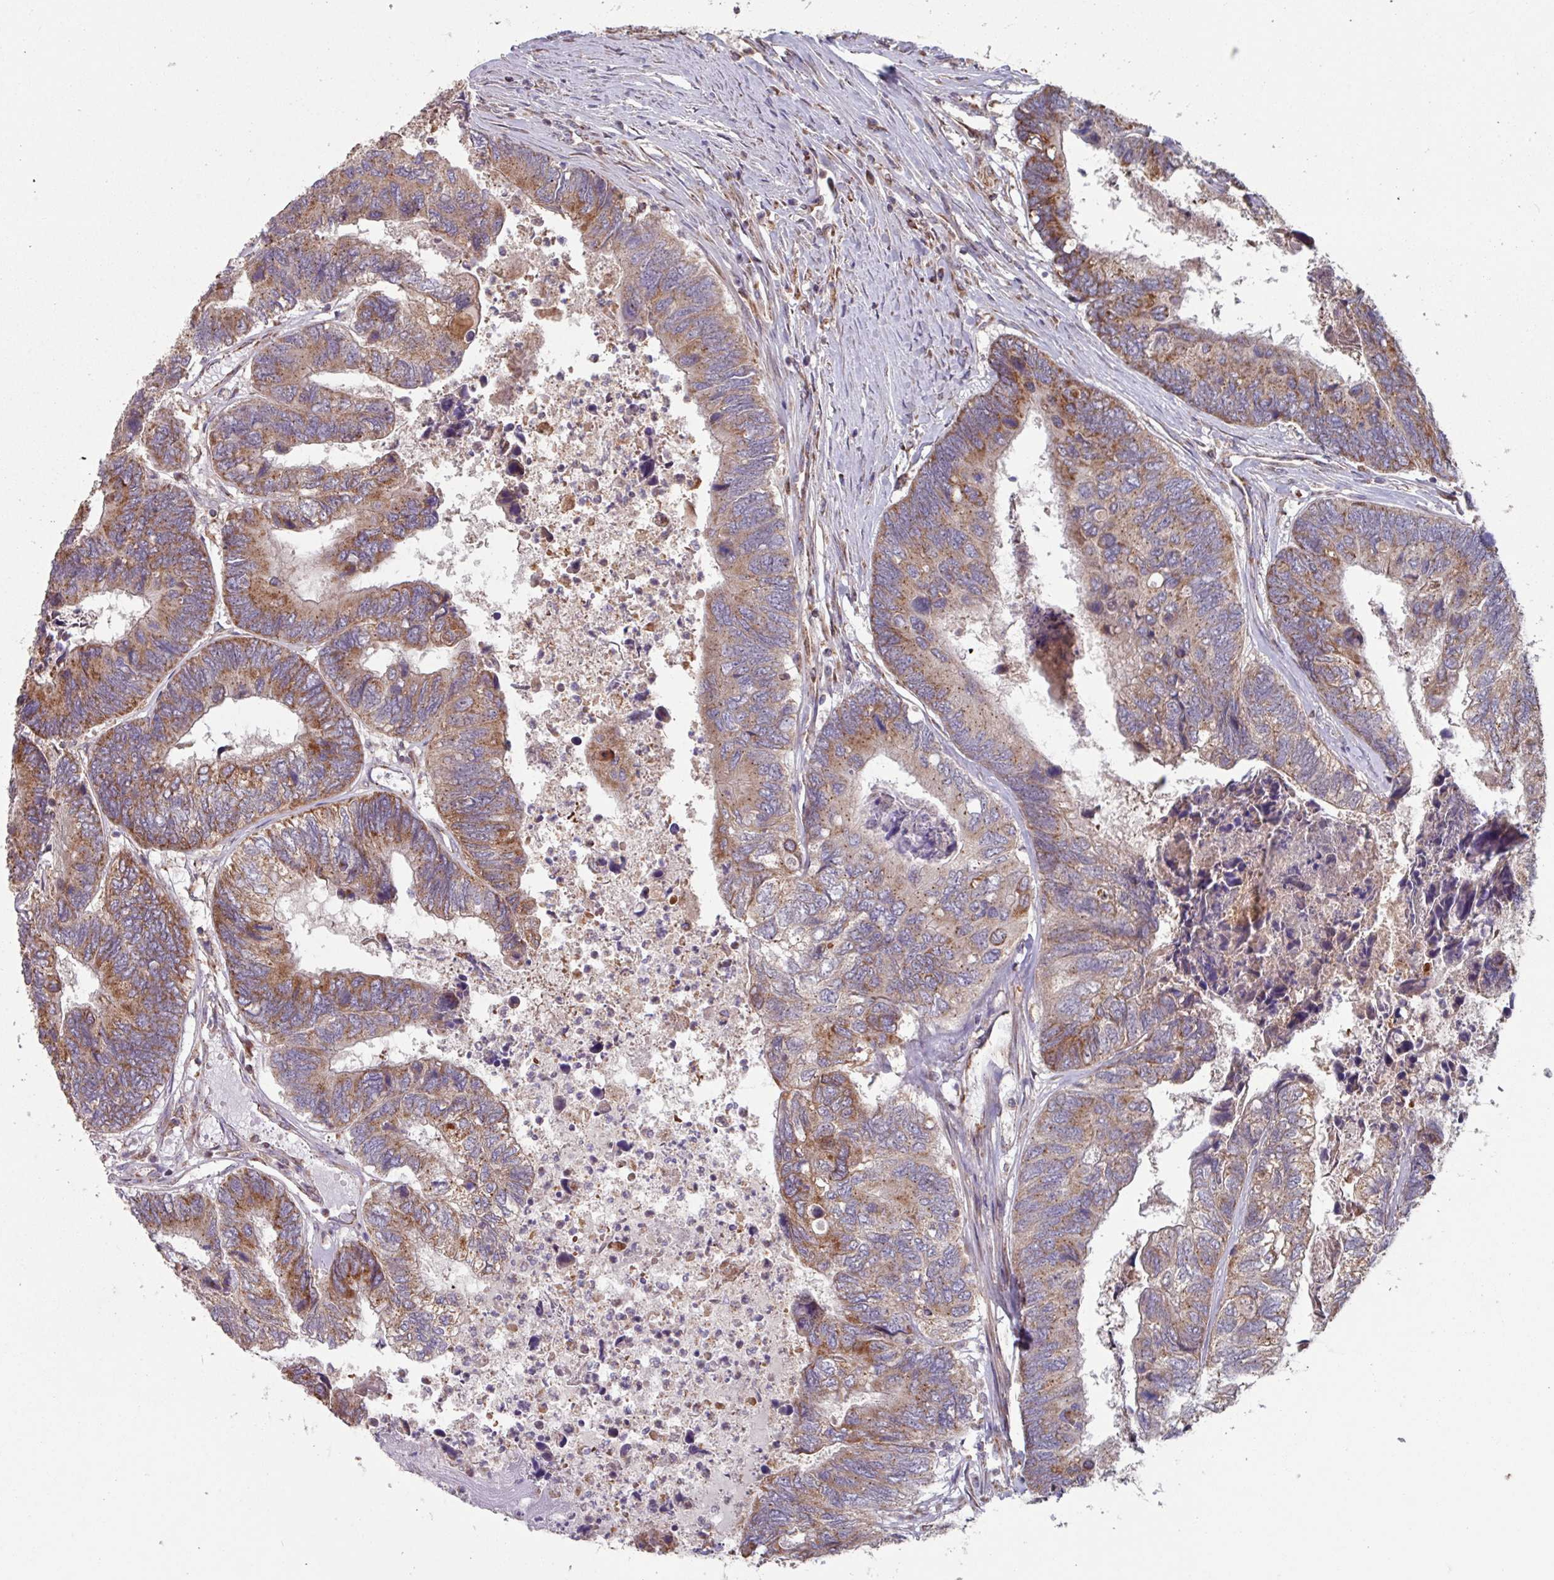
{"staining": {"intensity": "moderate", "quantity": ">75%", "location": "cytoplasmic/membranous"}, "tissue": "colorectal cancer", "cell_type": "Tumor cells", "image_type": "cancer", "snomed": [{"axis": "morphology", "description": "Adenocarcinoma, NOS"}, {"axis": "topography", "description": "Colon"}], "caption": "Tumor cells reveal medium levels of moderate cytoplasmic/membranous positivity in approximately >75% of cells in human adenocarcinoma (colorectal). The staining was performed using DAB (3,3'-diaminobenzidine), with brown indicating positive protein expression. Nuclei are stained blue with hematoxylin.", "gene": "COX7C", "patient": {"sex": "female", "age": 67}}